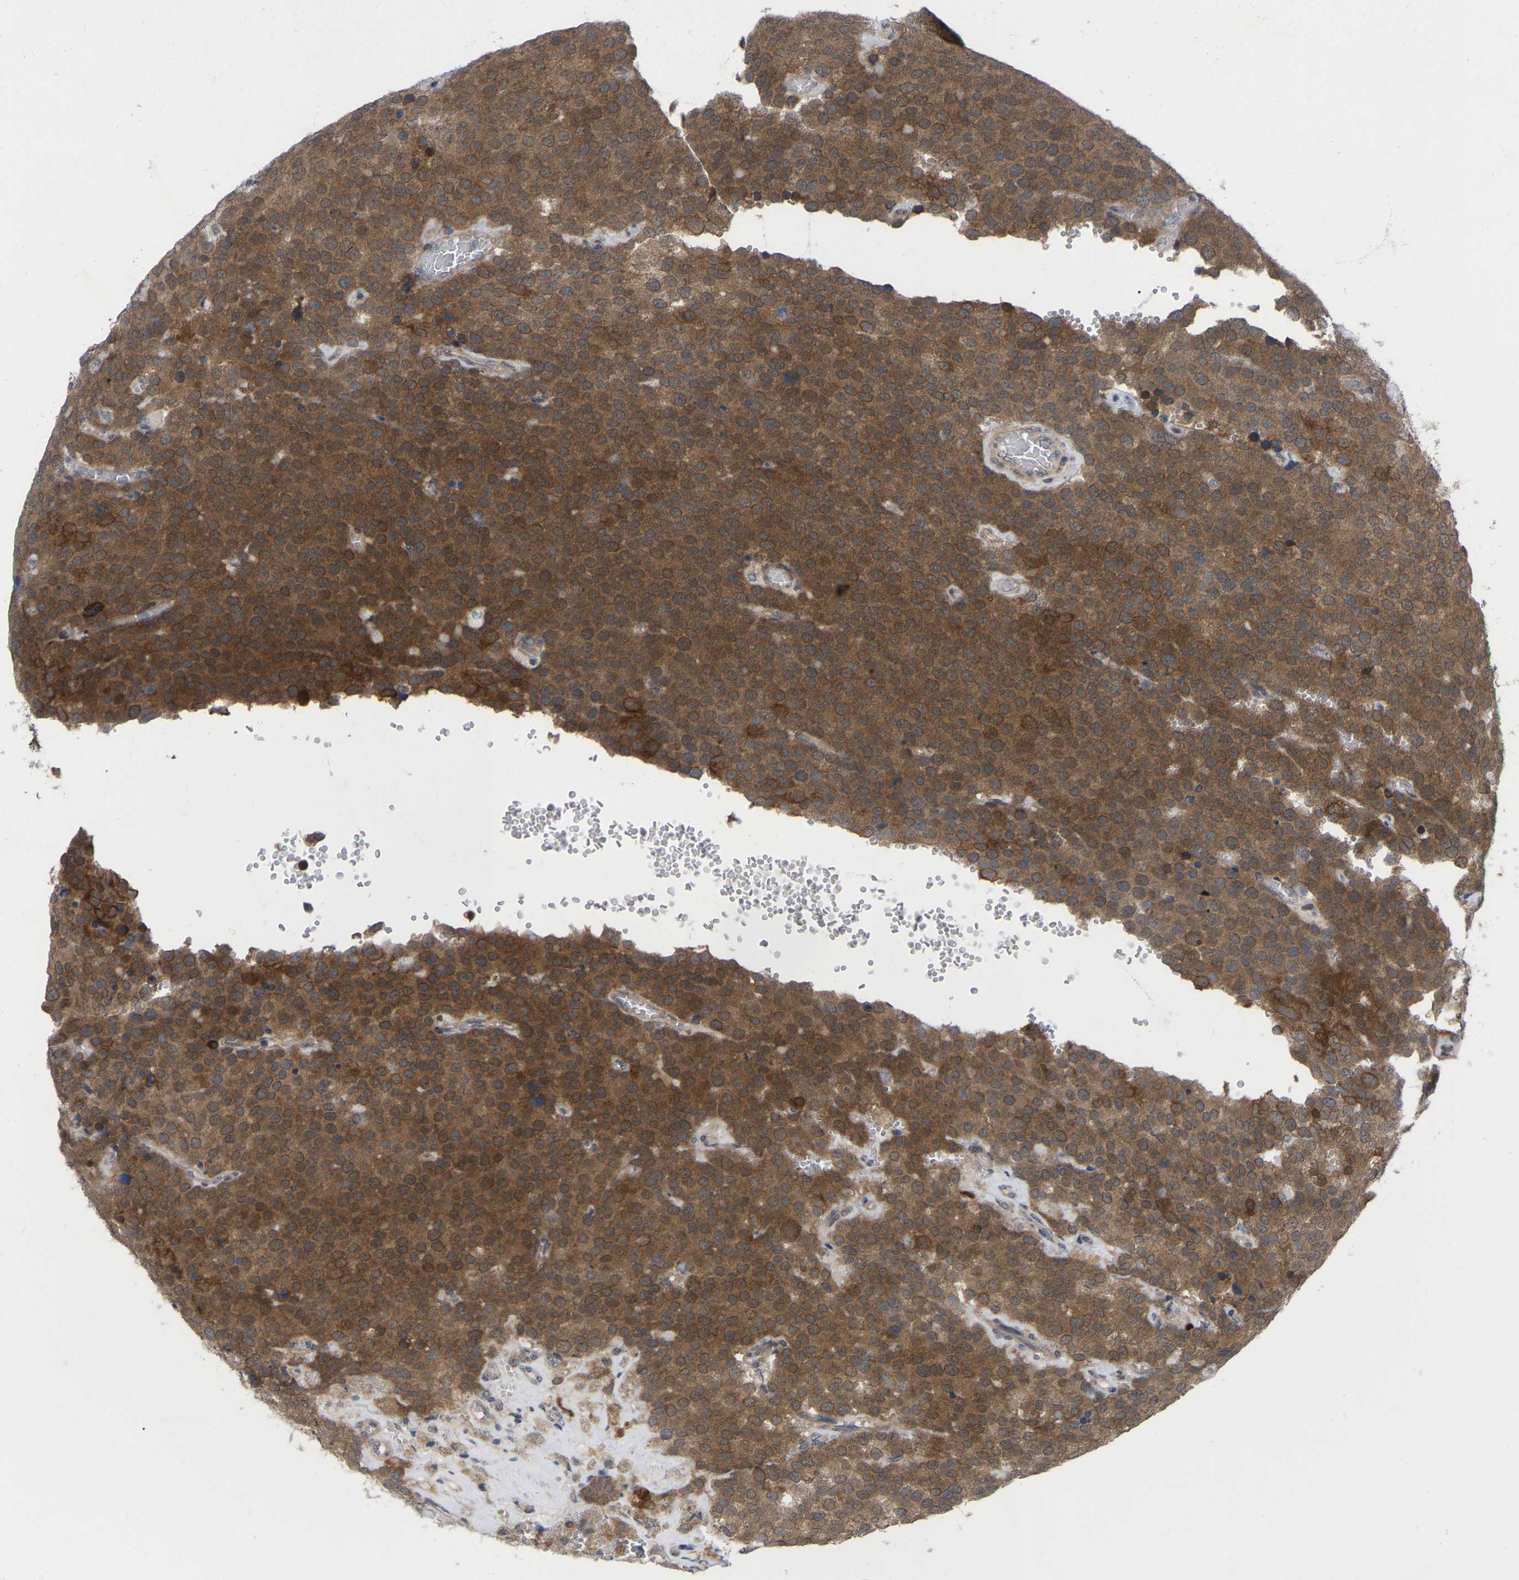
{"staining": {"intensity": "strong", "quantity": ">75%", "location": "cytoplasmic/membranous"}, "tissue": "testis cancer", "cell_type": "Tumor cells", "image_type": "cancer", "snomed": [{"axis": "morphology", "description": "Normal tissue, NOS"}, {"axis": "morphology", "description": "Seminoma, NOS"}, {"axis": "topography", "description": "Testis"}], "caption": "IHC staining of testis cancer, which reveals high levels of strong cytoplasmic/membranous staining in approximately >75% of tumor cells indicating strong cytoplasmic/membranous protein positivity. The staining was performed using DAB (brown) for protein detection and nuclei were counterstained in hematoxylin (blue).", "gene": "UBE4B", "patient": {"sex": "male", "age": 71}}